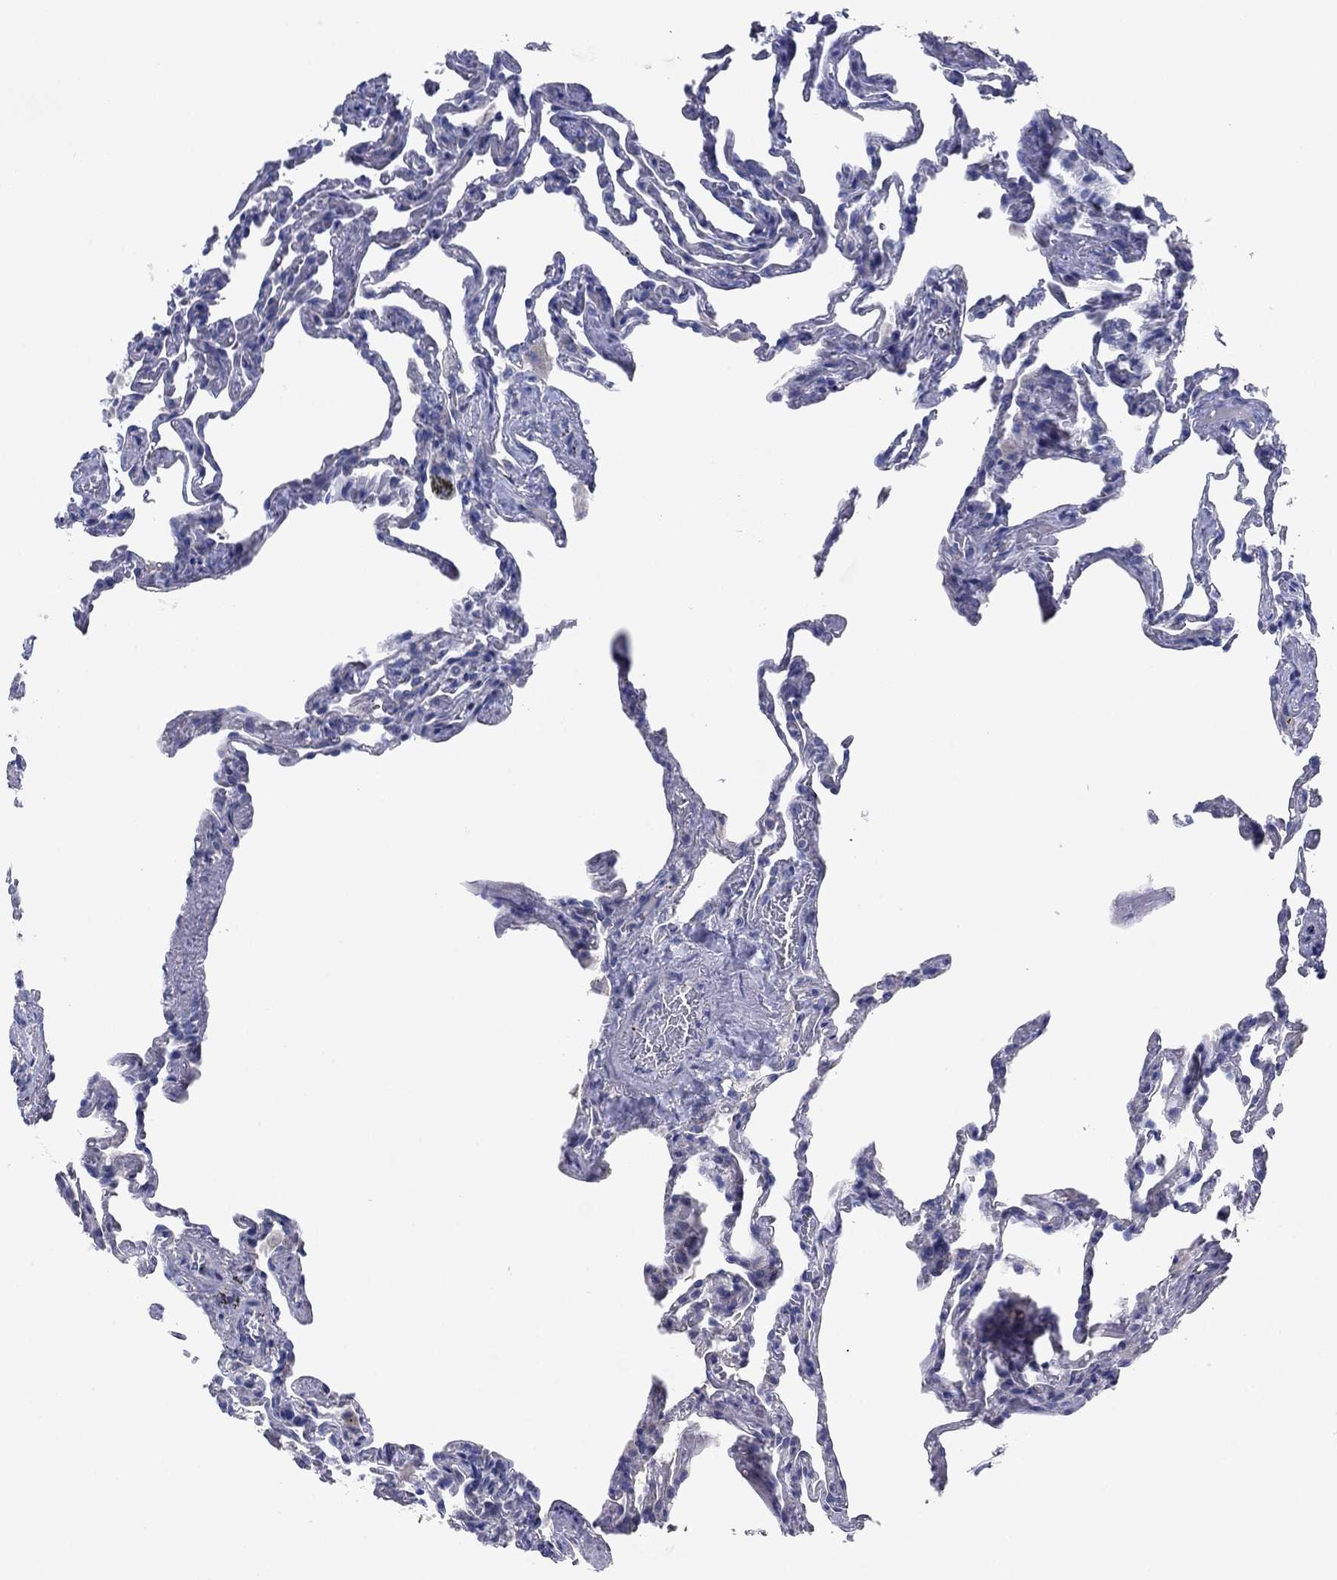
{"staining": {"intensity": "negative", "quantity": "none", "location": "none"}, "tissue": "lung", "cell_type": "Alveolar cells", "image_type": "normal", "snomed": [{"axis": "morphology", "description": "Normal tissue, NOS"}, {"axis": "topography", "description": "Lung"}], "caption": "High magnification brightfield microscopy of unremarkable lung stained with DAB (brown) and counterstained with hematoxylin (blue): alveolar cells show no significant expression.", "gene": "CNTNAP4", "patient": {"sex": "female", "age": 43}}